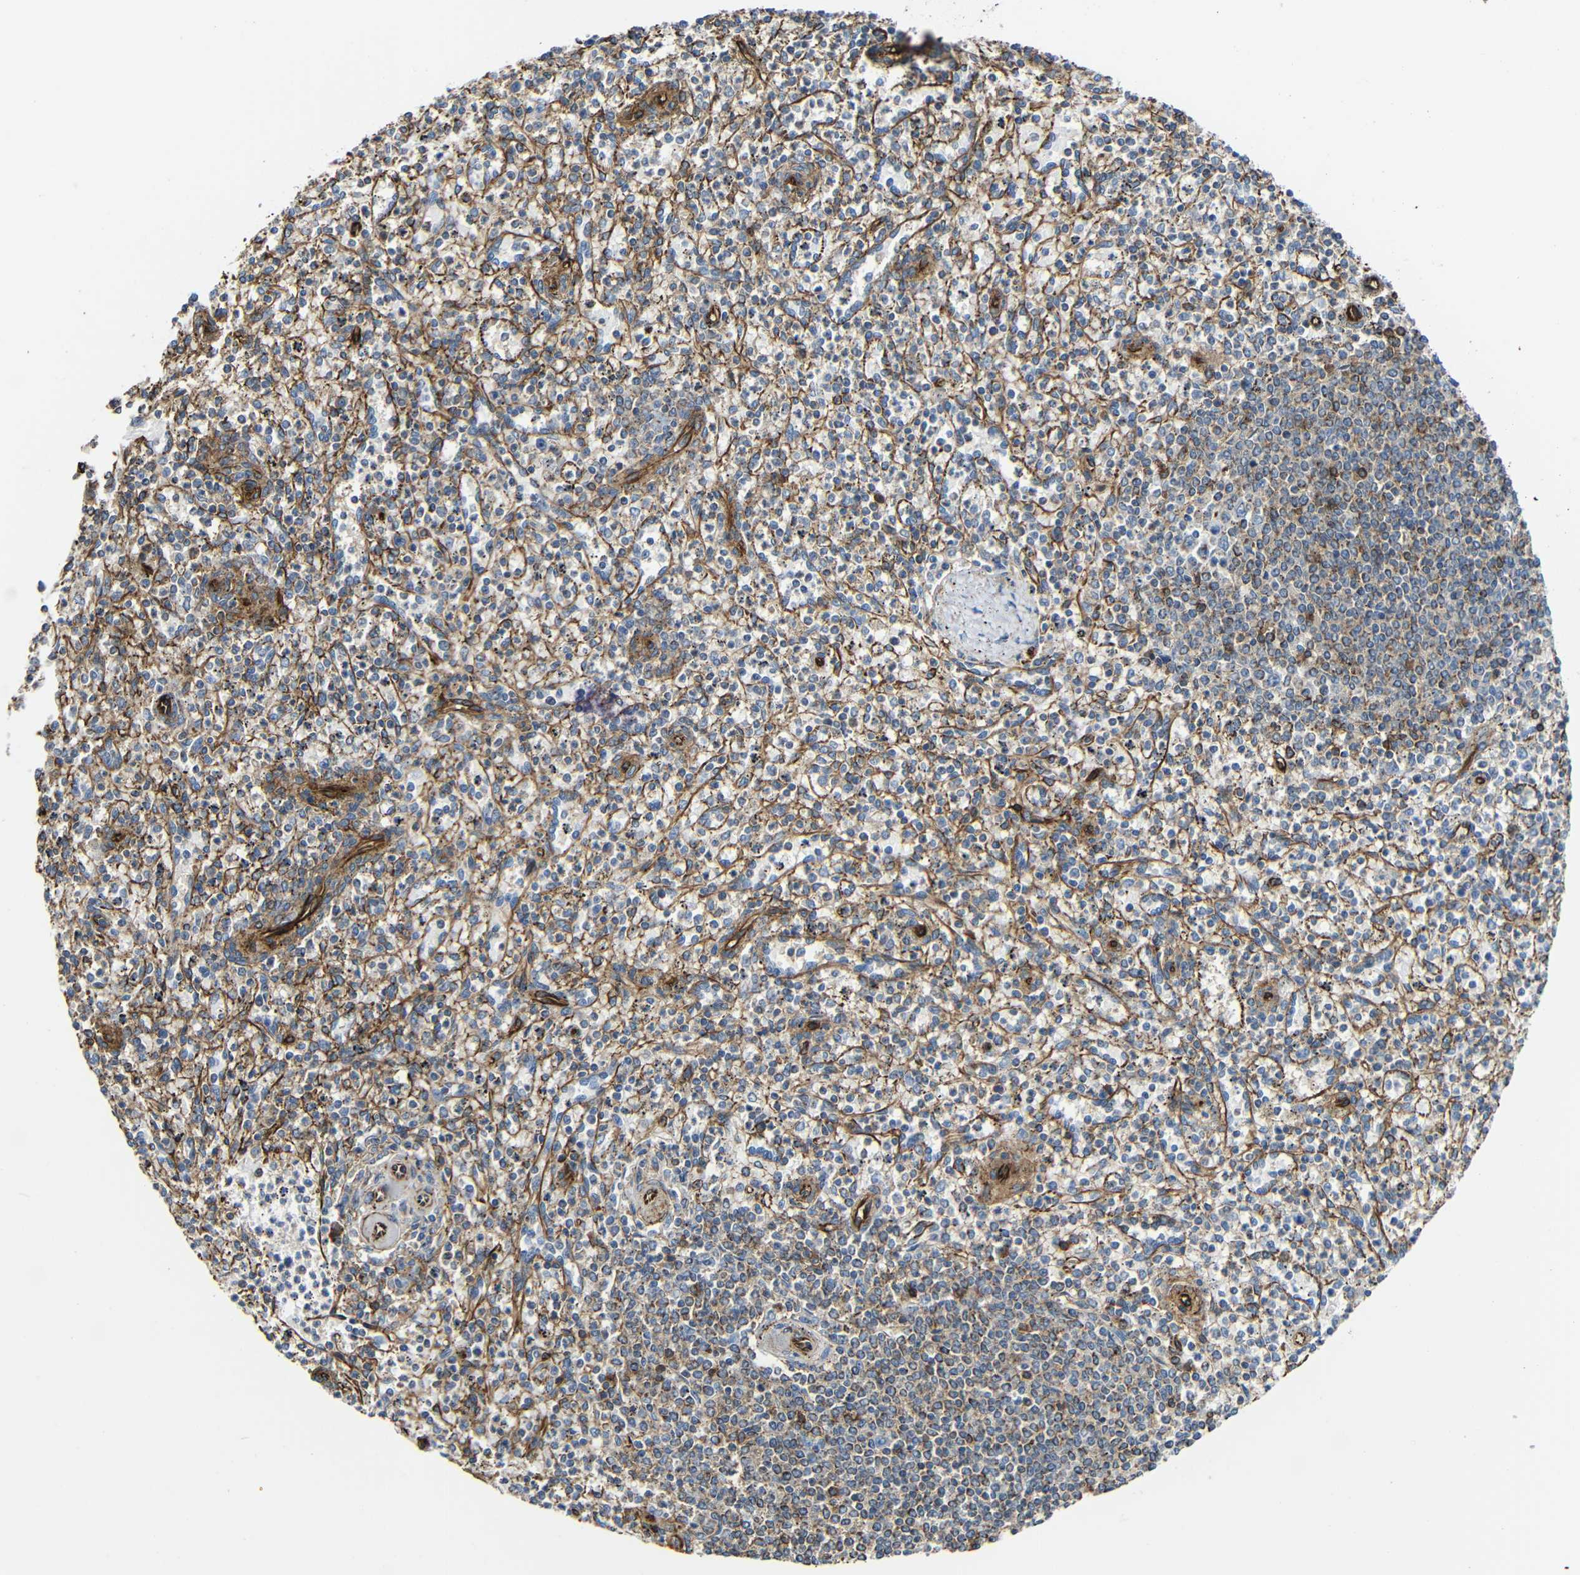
{"staining": {"intensity": "weak", "quantity": ">75%", "location": "cytoplasmic/membranous"}, "tissue": "spleen", "cell_type": "Cells in red pulp", "image_type": "normal", "snomed": [{"axis": "morphology", "description": "Normal tissue, NOS"}, {"axis": "topography", "description": "Spleen"}], "caption": "Immunohistochemistry (DAB (3,3'-diaminobenzidine)) staining of benign human spleen reveals weak cytoplasmic/membranous protein expression in about >75% of cells in red pulp. (Brightfield microscopy of DAB IHC at high magnification).", "gene": "IGSF10", "patient": {"sex": "male", "age": 72}}